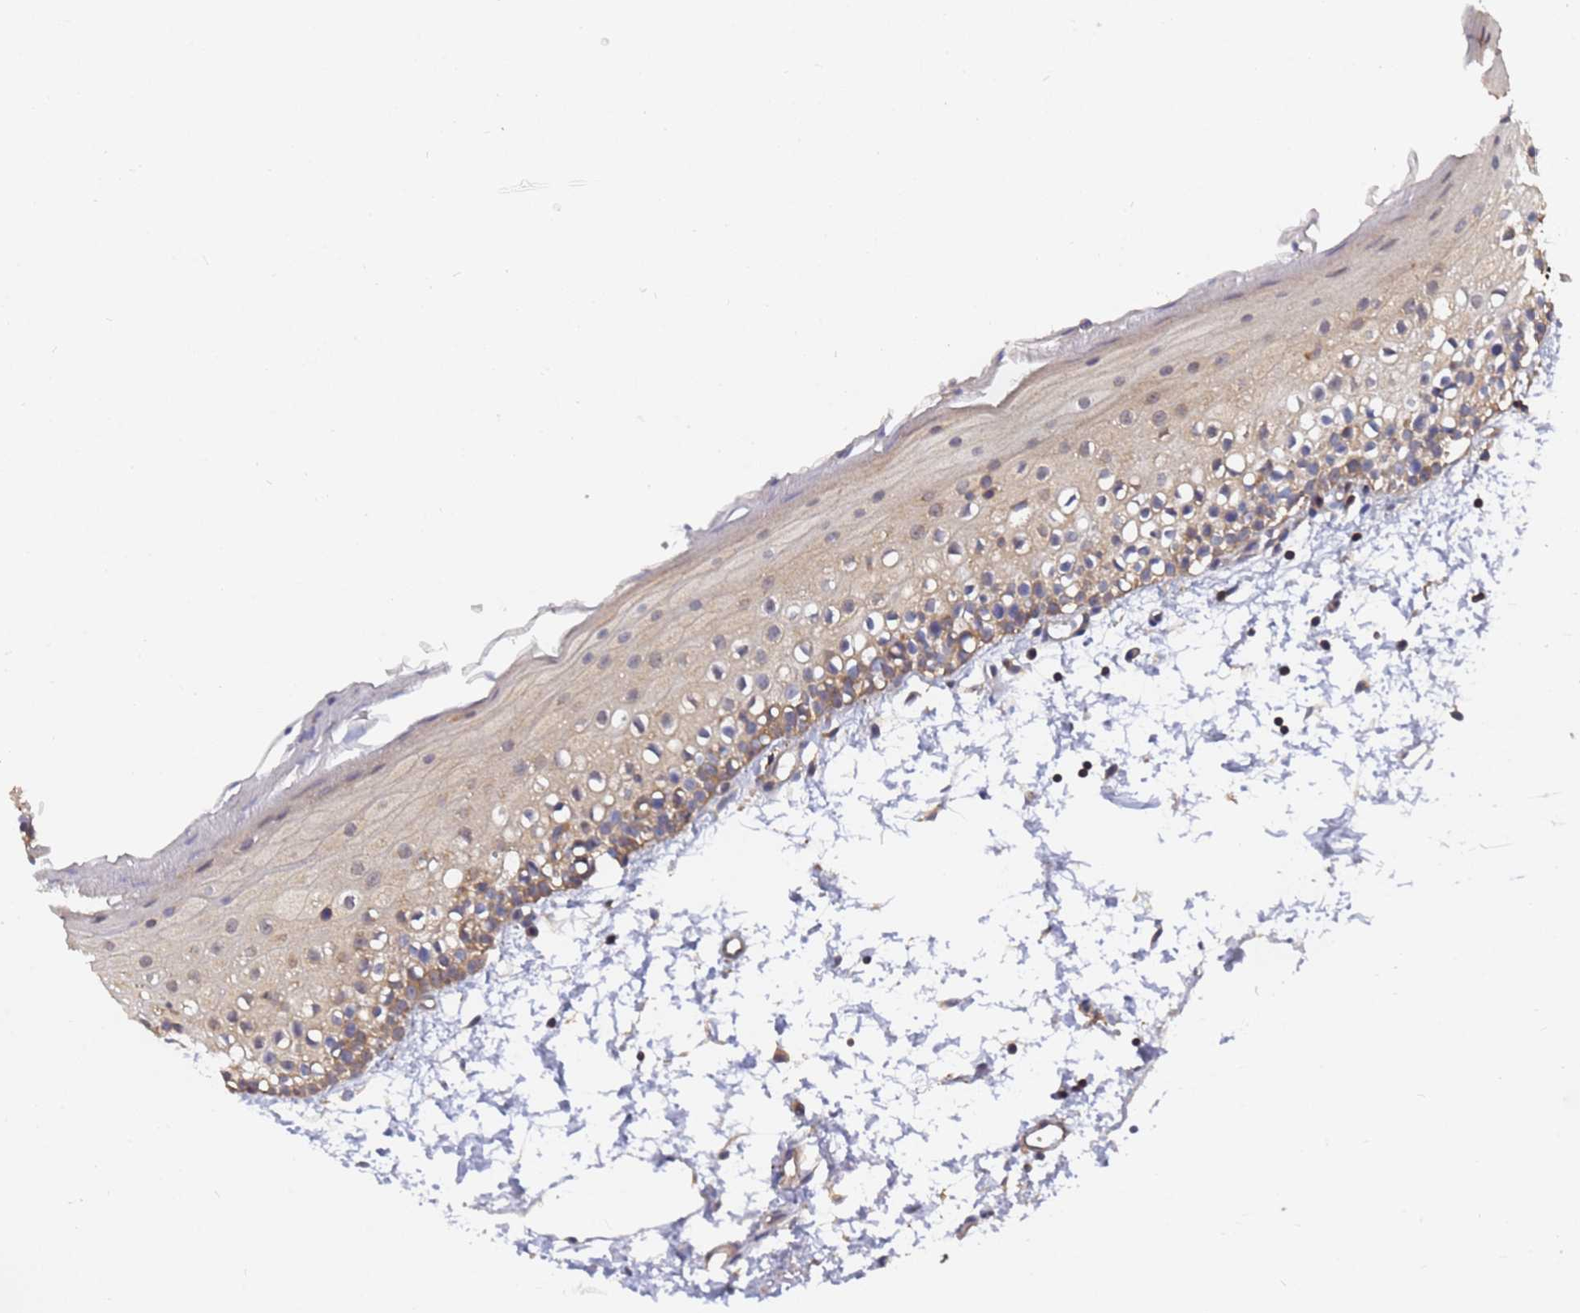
{"staining": {"intensity": "moderate", "quantity": "25%-75%", "location": "cytoplasmic/membranous"}, "tissue": "oral mucosa", "cell_type": "Squamous epithelial cells", "image_type": "normal", "snomed": [{"axis": "morphology", "description": "Normal tissue, NOS"}, {"axis": "topography", "description": "Oral tissue"}], "caption": "Immunohistochemistry (IHC) histopathology image of benign oral mucosa: human oral mucosa stained using immunohistochemistry reveals medium levels of moderate protein expression localized specifically in the cytoplasmic/membranous of squamous epithelial cells, appearing as a cytoplasmic/membranous brown color.", "gene": "ALS2CL", "patient": {"sex": "male", "age": 28}}